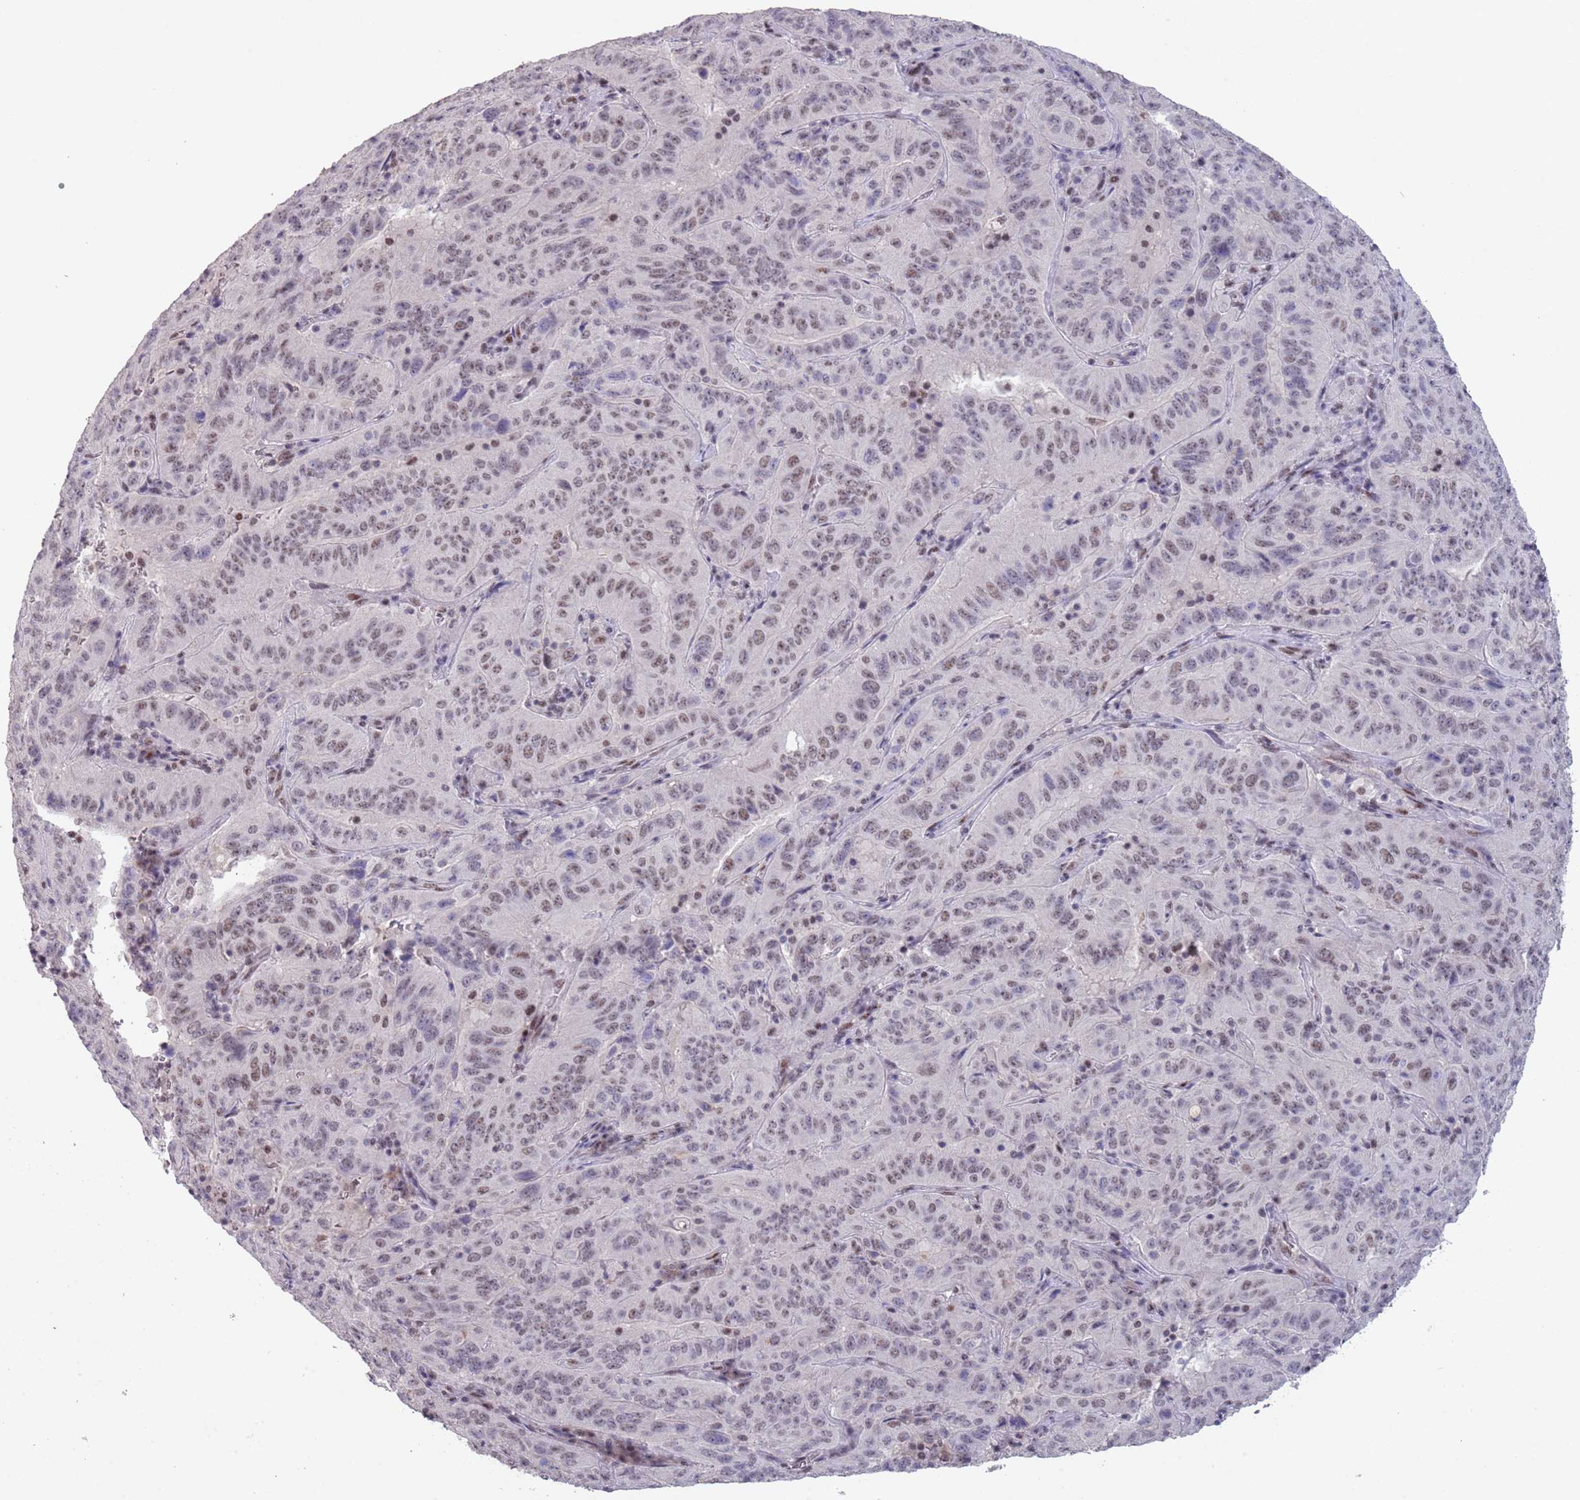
{"staining": {"intensity": "weak", "quantity": ">75%", "location": "nuclear"}, "tissue": "pancreatic cancer", "cell_type": "Tumor cells", "image_type": "cancer", "snomed": [{"axis": "morphology", "description": "Adenocarcinoma, NOS"}, {"axis": "topography", "description": "Pancreas"}], "caption": "Brown immunohistochemical staining in human pancreatic adenocarcinoma reveals weak nuclear positivity in about >75% of tumor cells. The staining is performed using DAB brown chromogen to label protein expression. The nuclei are counter-stained blue using hematoxylin.", "gene": "CIZ1", "patient": {"sex": "male", "age": 63}}